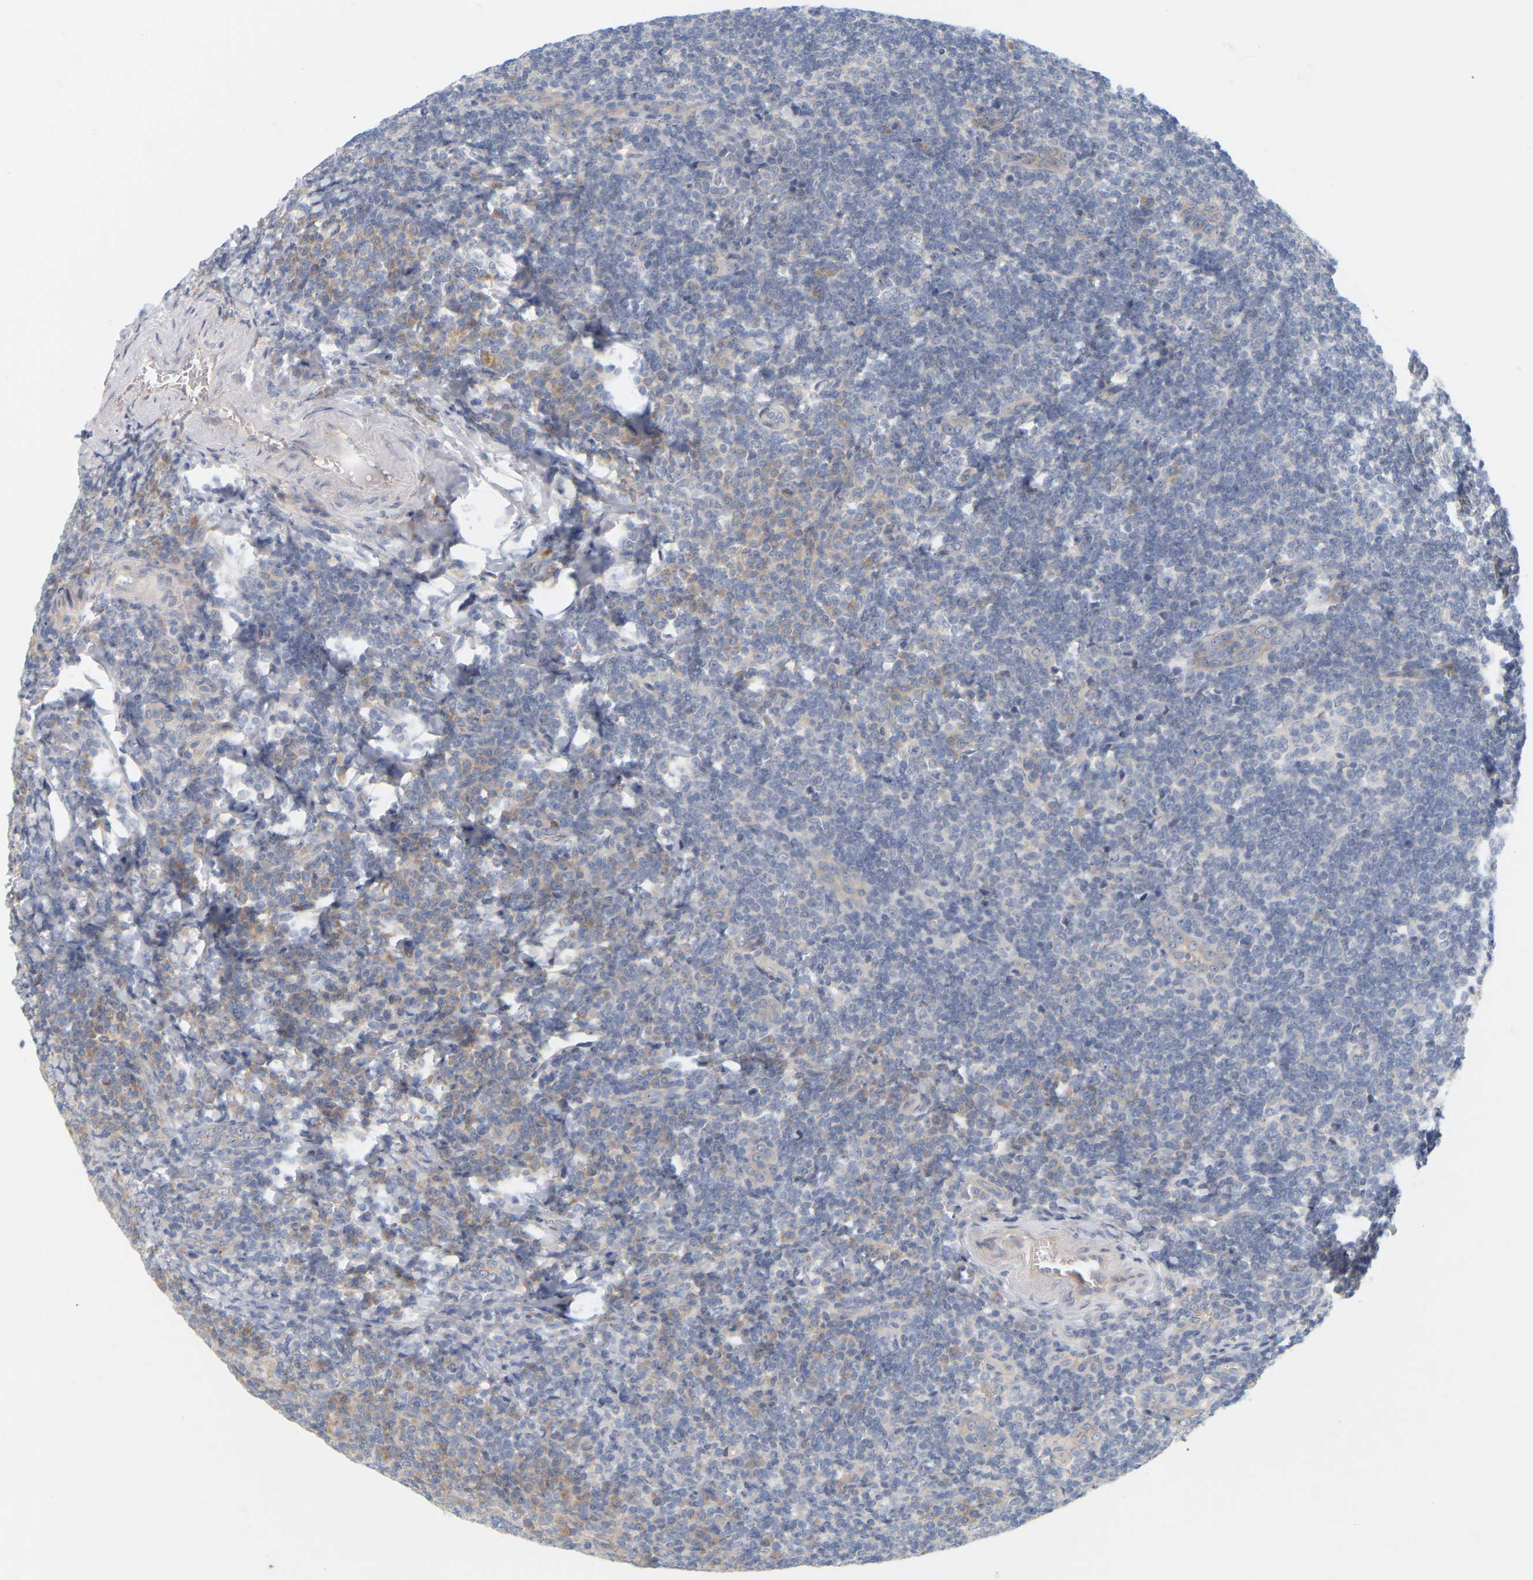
{"staining": {"intensity": "negative", "quantity": "none", "location": "none"}, "tissue": "tonsil", "cell_type": "Germinal center cells", "image_type": "normal", "snomed": [{"axis": "morphology", "description": "Normal tissue, NOS"}, {"axis": "topography", "description": "Tonsil"}], "caption": "Benign tonsil was stained to show a protein in brown. There is no significant positivity in germinal center cells. (DAB immunohistochemistry, high magnification).", "gene": "MINDY4", "patient": {"sex": "male", "age": 37}}